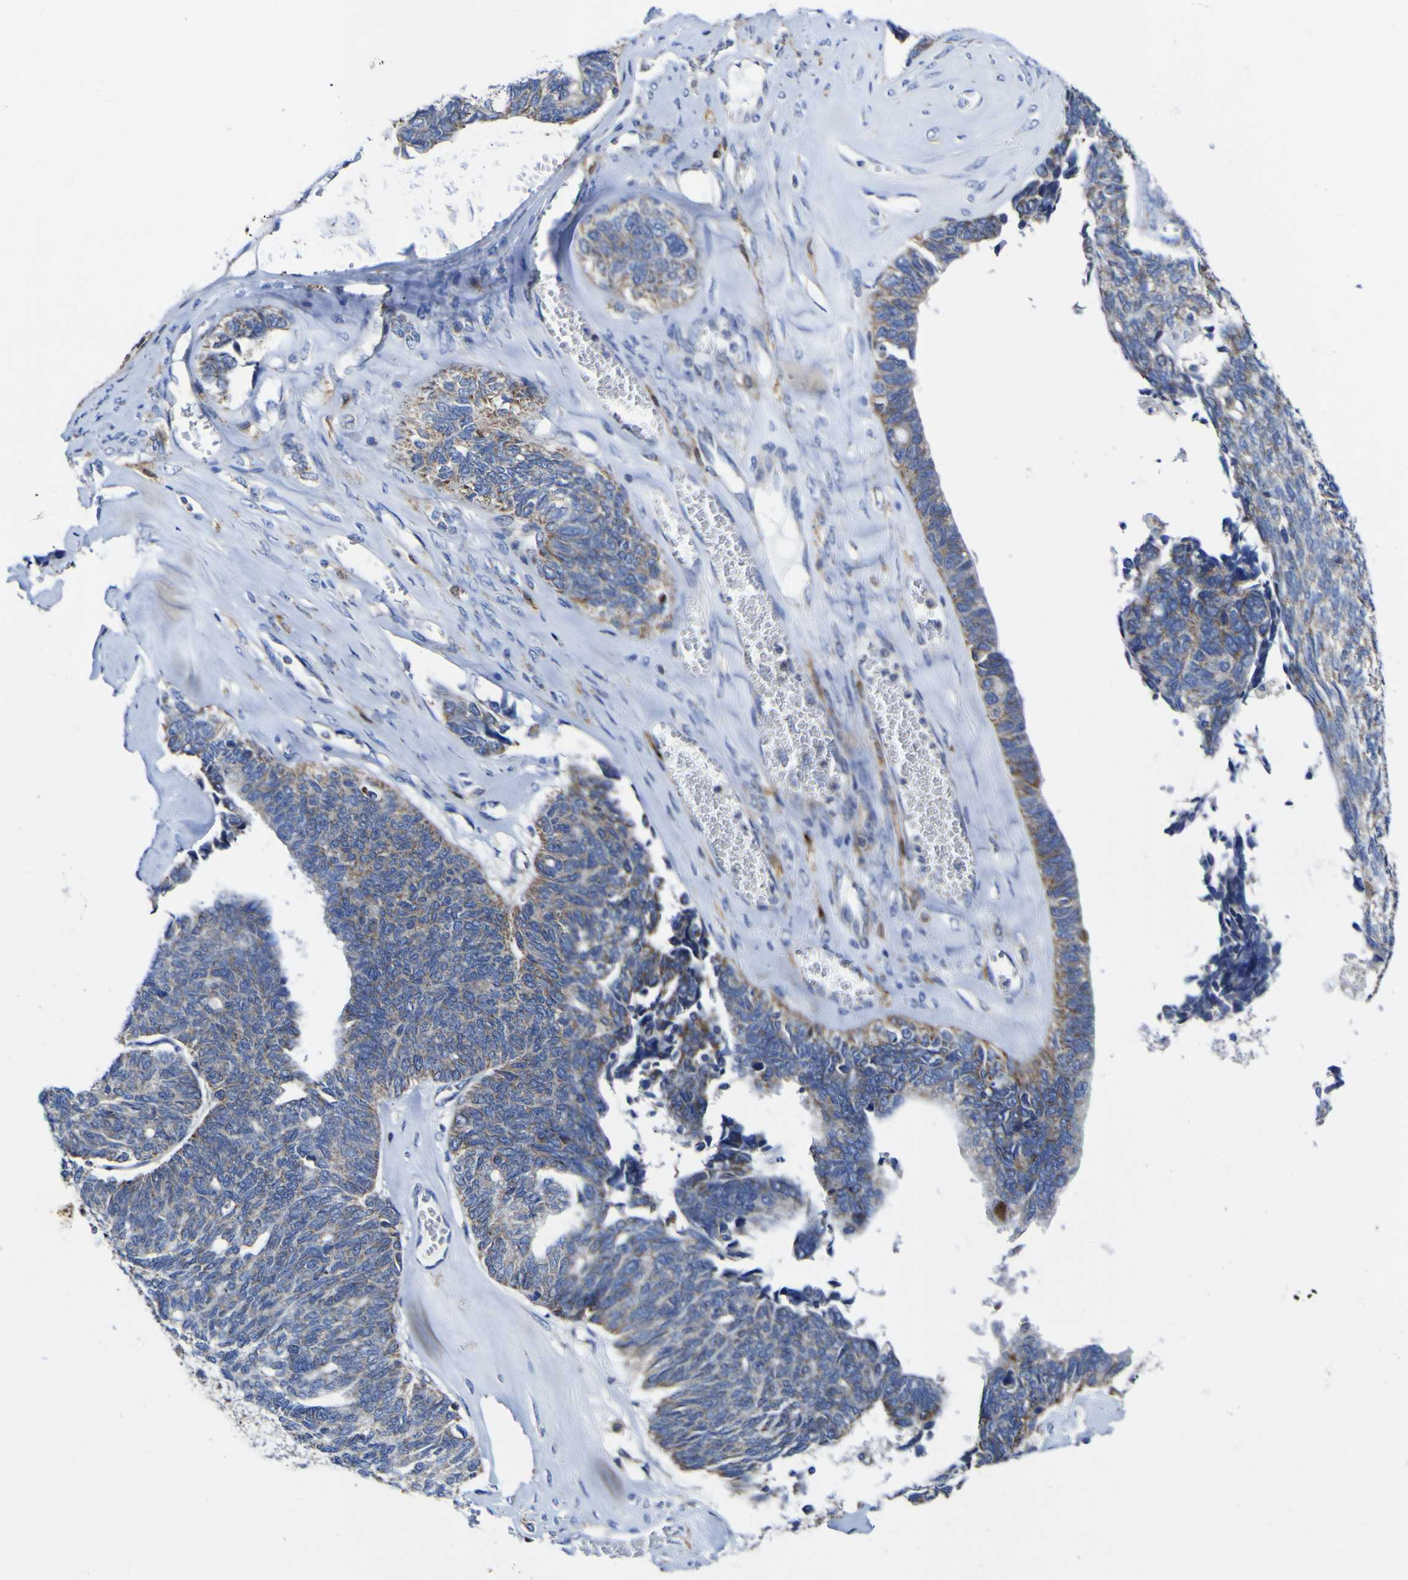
{"staining": {"intensity": "moderate", "quantity": ">75%", "location": "cytoplasmic/membranous"}, "tissue": "ovarian cancer", "cell_type": "Tumor cells", "image_type": "cancer", "snomed": [{"axis": "morphology", "description": "Cystadenocarcinoma, serous, NOS"}, {"axis": "topography", "description": "Ovary"}], "caption": "Protein staining by immunohistochemistry exhibits moderate cytoplasmic/membranous positivity in approximately >75% of tumor cells in ovarian serous cystadenocarcinoma.", "gene": "CCDC90B", "patient": {"sex": "female", "age": 79}}